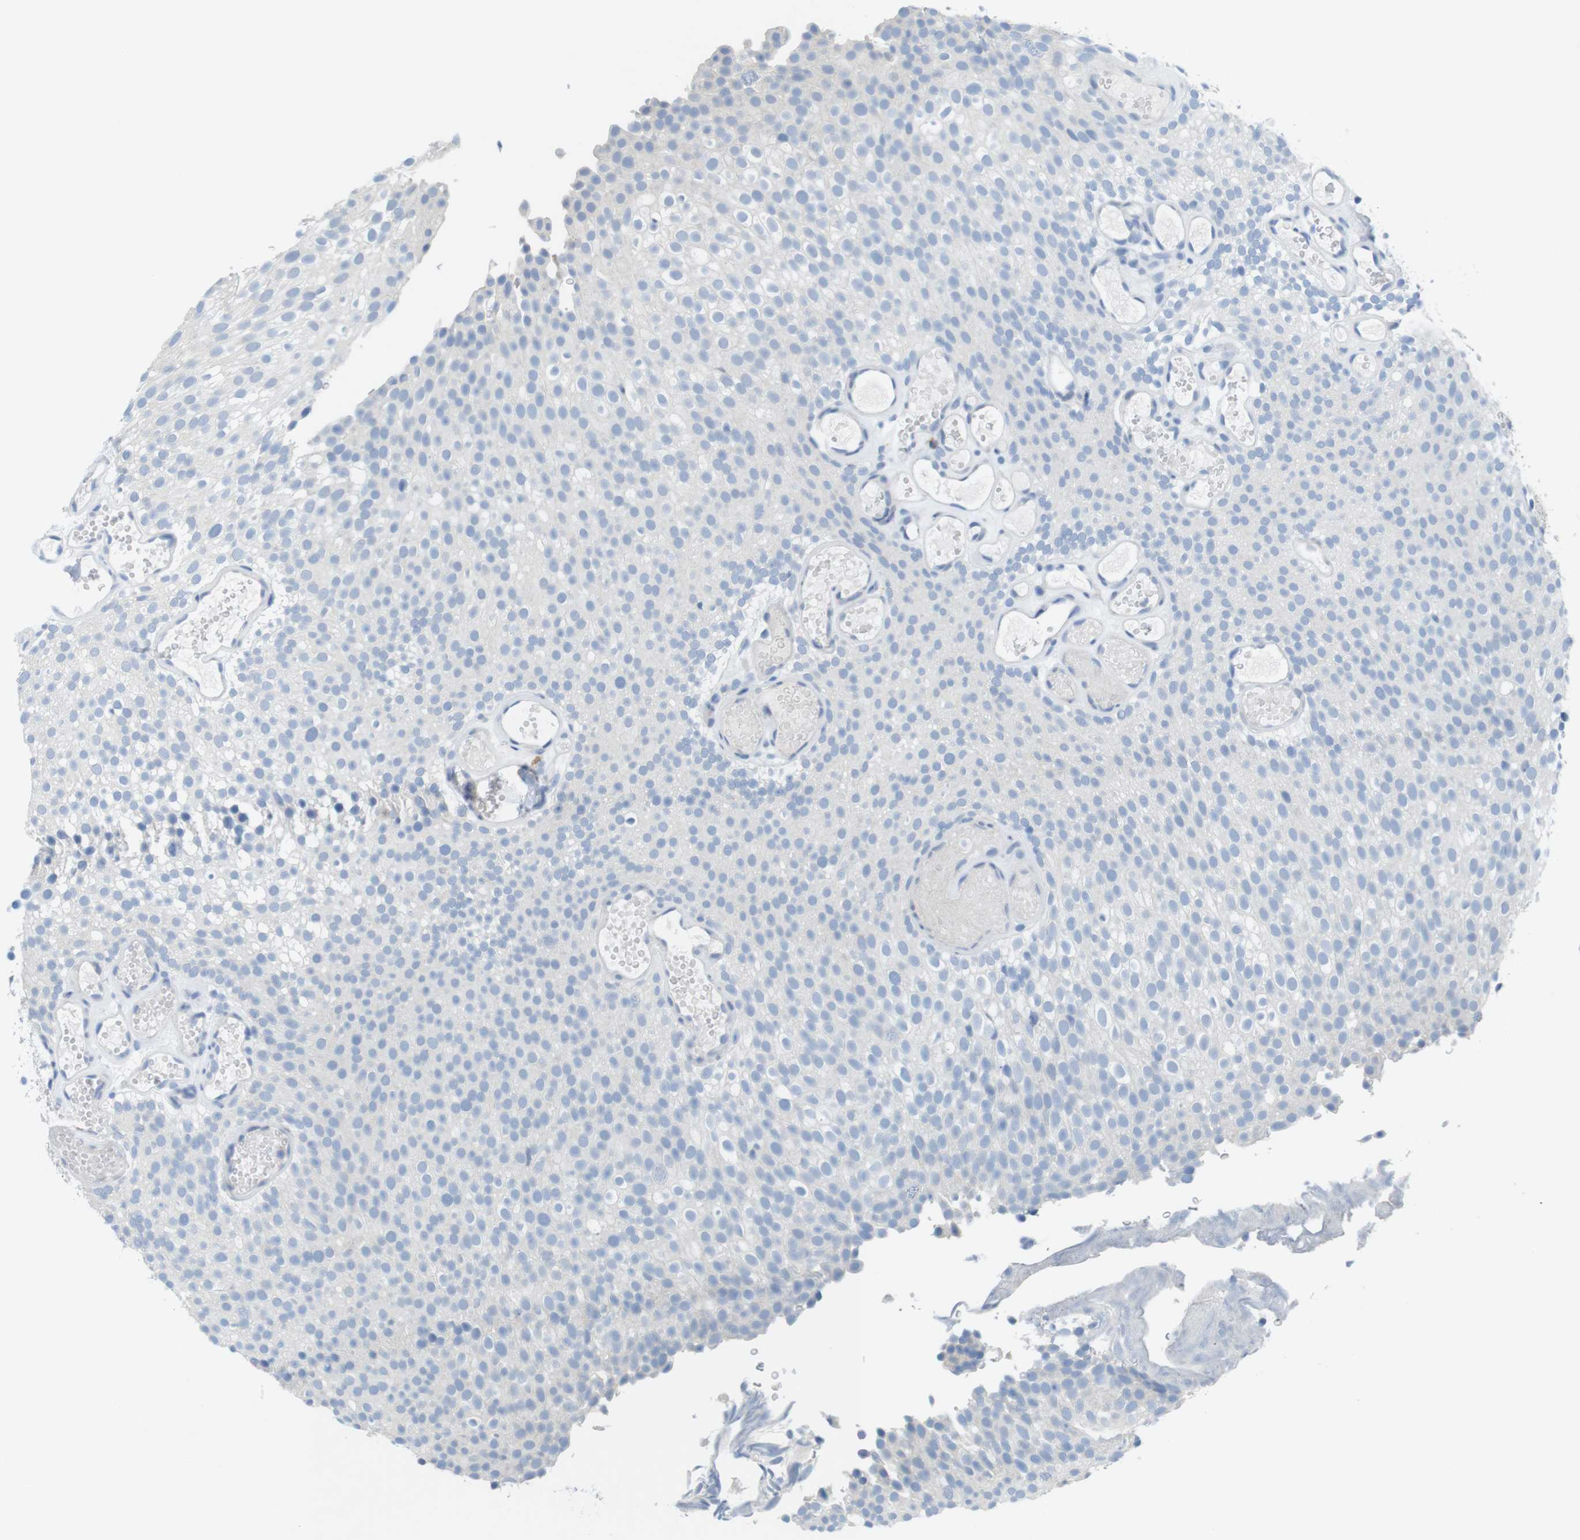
{"staining": {"intensity": "negative", "quantity": "none", "location": "none"}, "tissue": "urothelial cancer", "cell_type": "Tumor cells", "image_type": "cancer", "snomed": [{"axis": "morphology", "description": "Urothelial carcinoma, Low grade"}, {"axis": "topography", "description": "Urinary bladder"}], "caption": "This is a photomicrograph of IHC staining of urothelial carcinoma (low-grade), which shows no positivity in tumor cells.", "gene": "CD5", "patient": {"sex": "male", "age": 78}}